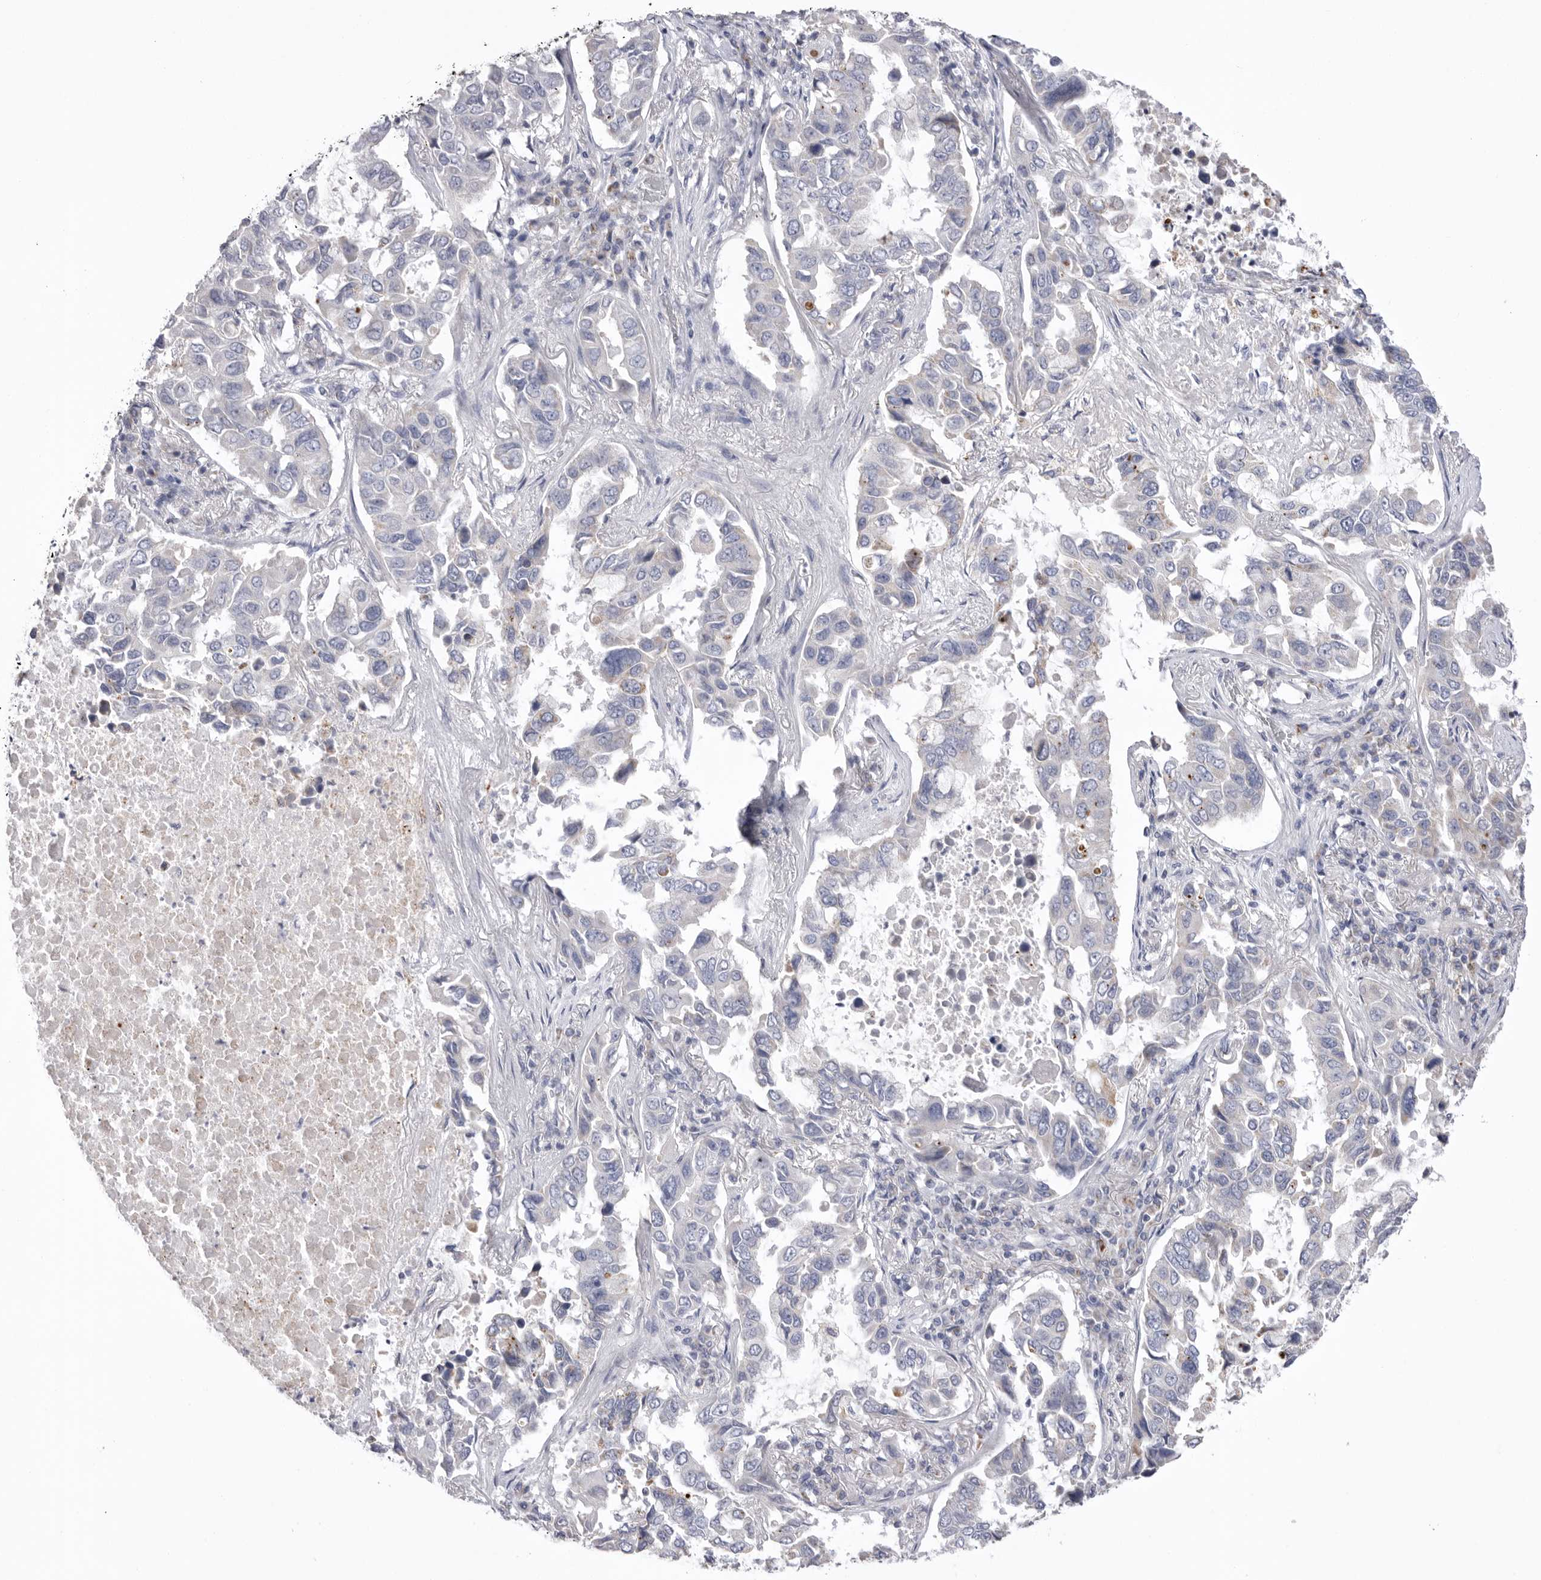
{"staining": {"intensity": "moderate", "quantity": "<25%", "location": "cytoplasmic/membranous"}, "tissue": "lung cancer", "cell_type": "Tumor cells", "image_type": "cancer", "snomed": [{"axis": "morphology", "description": "Adenocarcinoma, NOS"}, {"axis": "topography", "description": "Lung"}], "caption": "IHC of adenocarcinoma (lung) exhibits low levels of moderate cytoplasmic/membranous positivity in about <25% of tumor cells.", "gene": "VDAC3", "patient": {"sex": "male", "age": 64}}